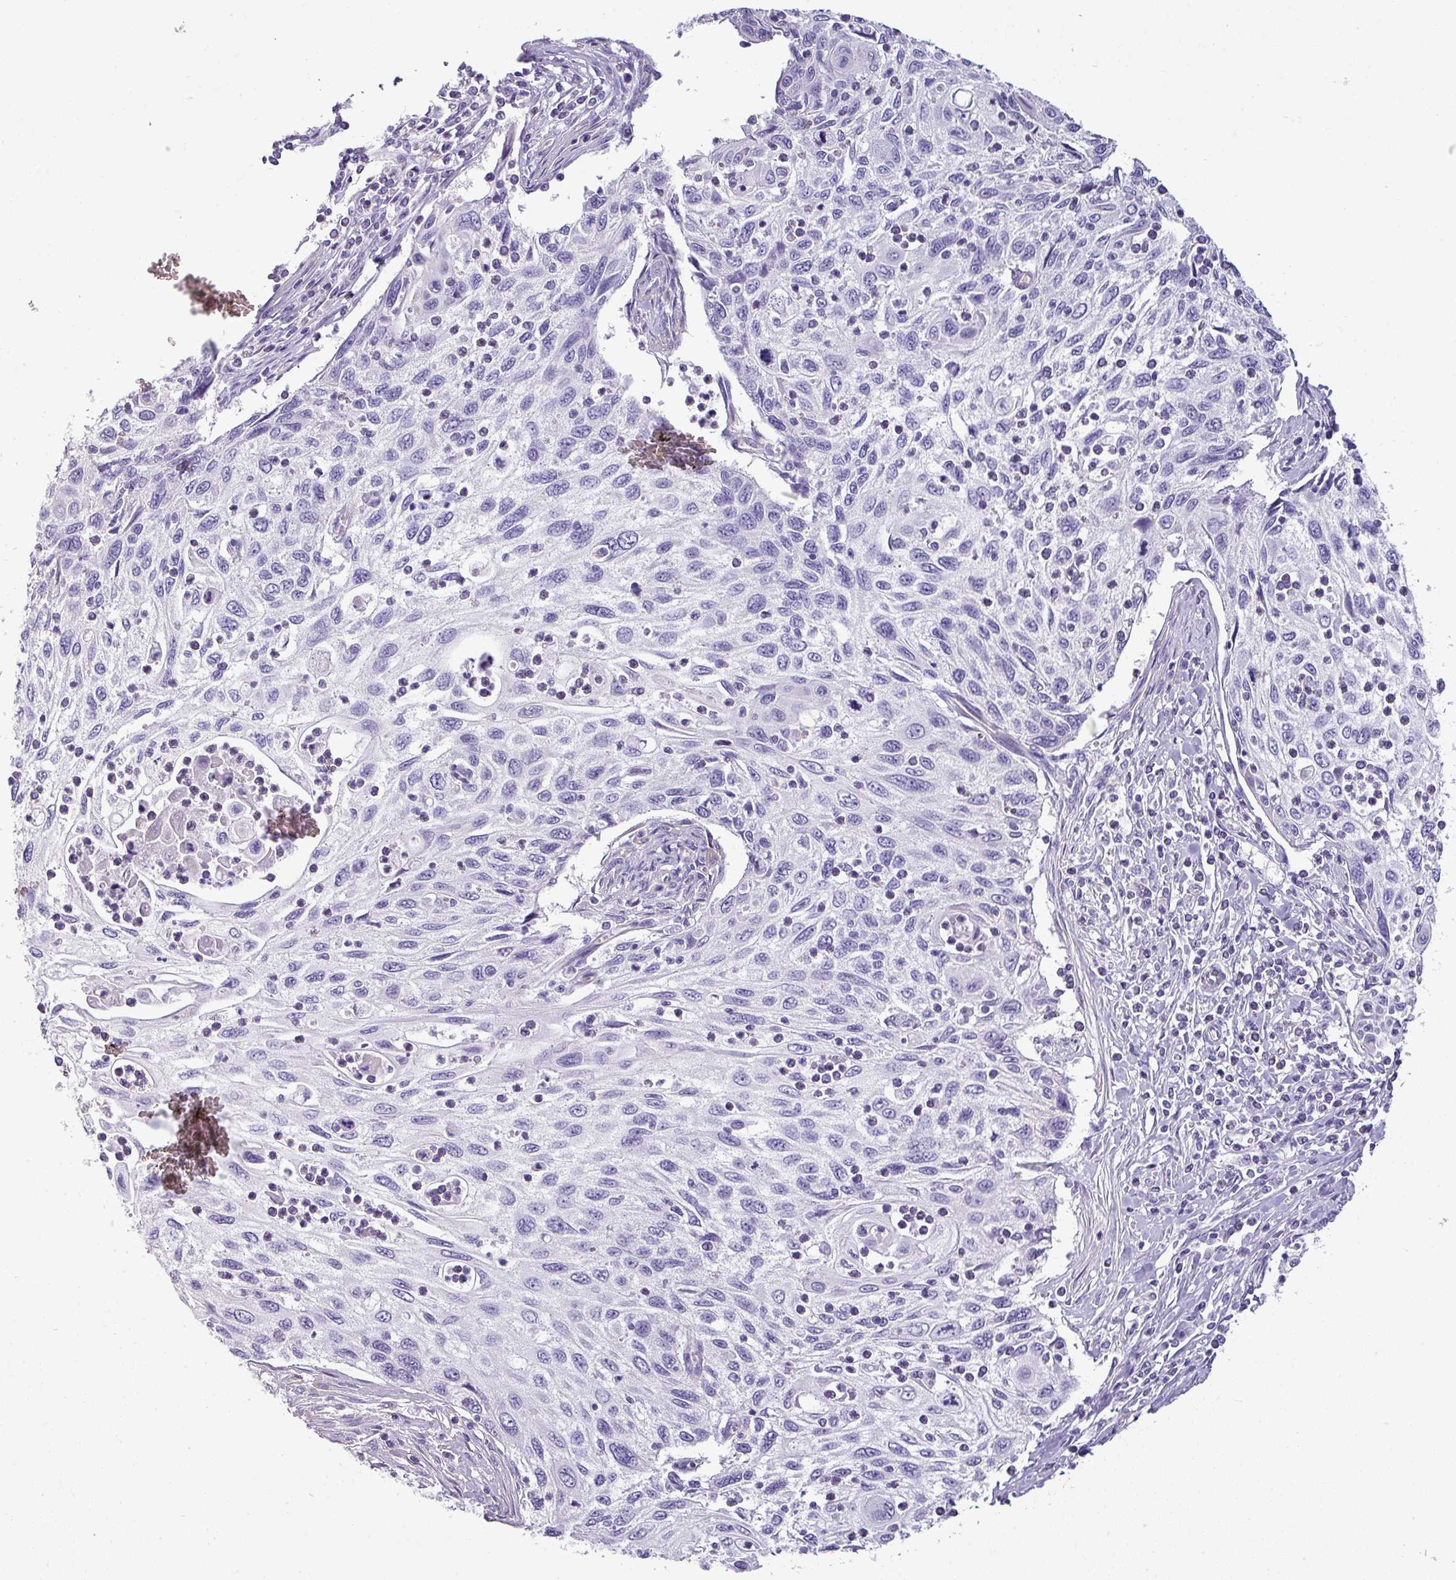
{"staining": {"intensity": "negative", "quantity": "none", "location": "none"}, "tissue": "cervical cancer", "cell_type": "Tumor cells", "image_type": "cancer", "snomed": [{"axis": "morphology", "description": "Squamous cell carcinoma, NOS"}, {"axis": "topography", "description": "Cervix"}], "caption": "Immunohistochemistry (IHC) histopathology image of neoplastic tissue: cervical cancer stained with DAB (3,3'-diaminobenzidine) reveals no significant protein expression in tumor cells.", "gene": "VCX2", "patient": {"sex": "female", "age": 70}}